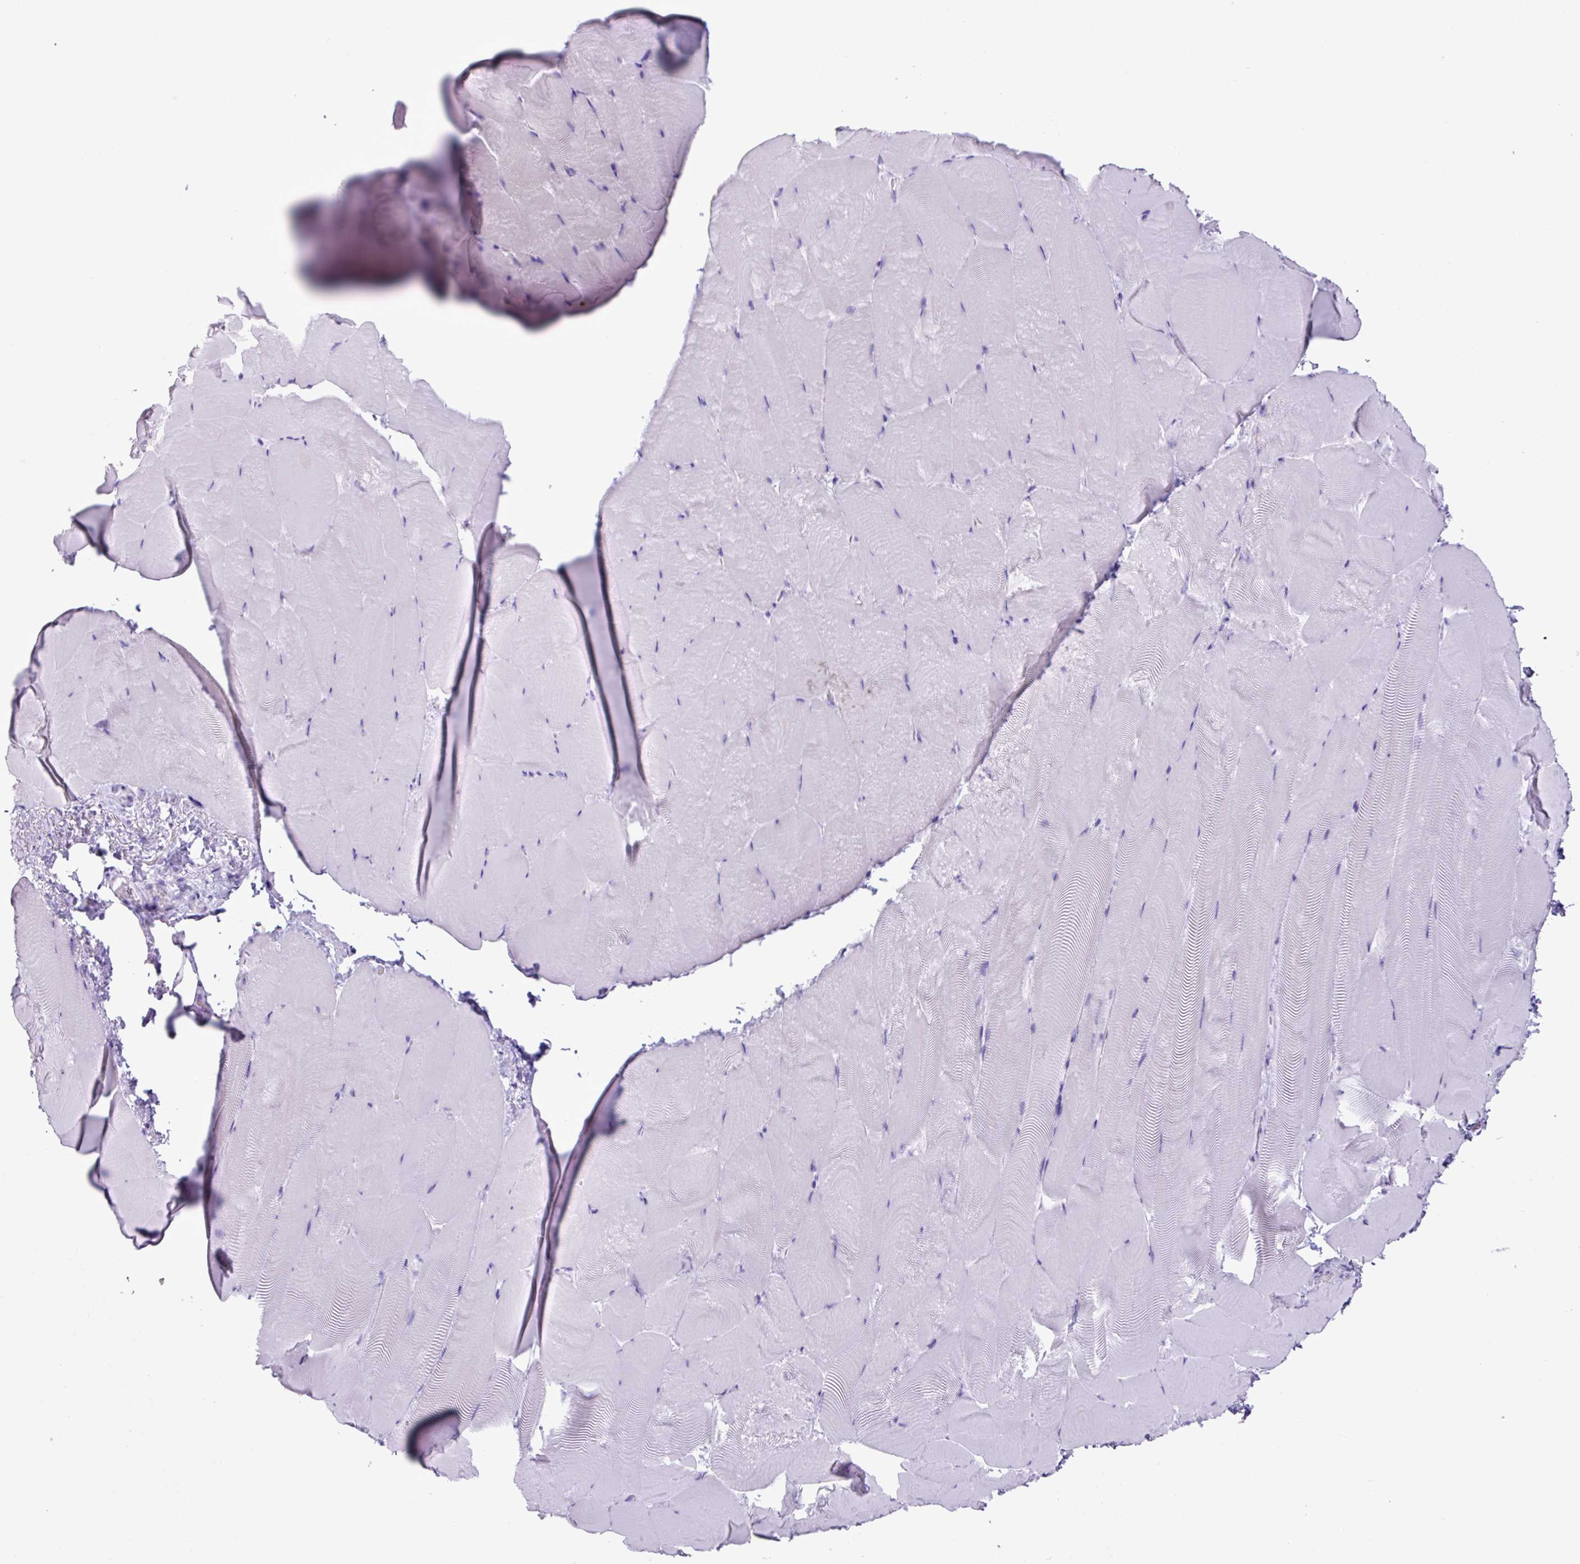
{"staining": {"intensity": "negative", "quantity": "none", "location": "none"}, "tissue": "skeletal muscle", "cell_type": "Myocytes", "image_type": "normal", "snomed": [{"axis": "morphology", "description": "Normal tissue, NOS"}, {"axis": "topography", "description": "Skeletal muscle"}], "caption": "Photomicrograph shows no protein expression in myocytes of benign skeletal muscle.", "gene": "AGO3", "patient": {"sex": "female", "age": 64}}